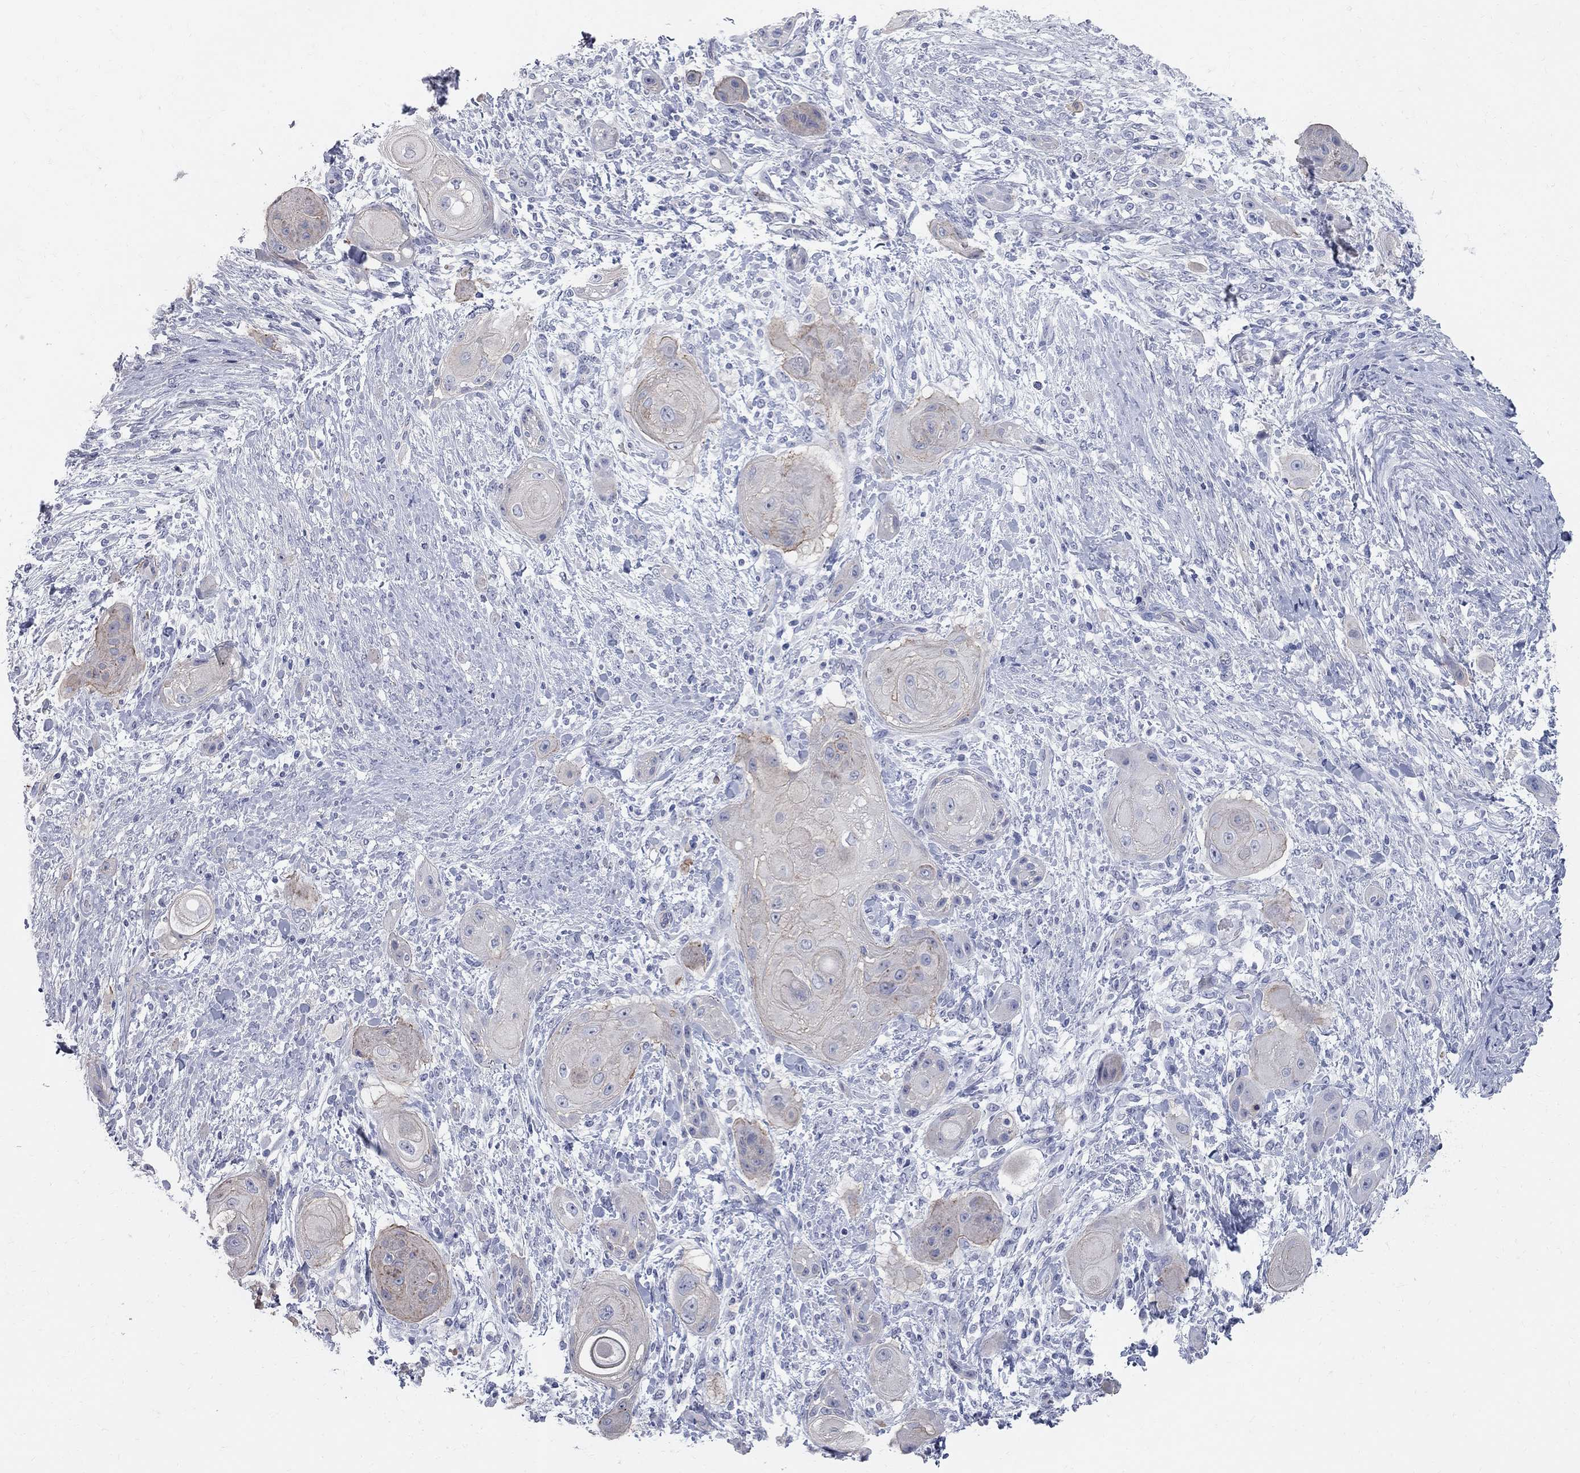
{"staining": {"intensity": "weak", "quantity": "25%-75%", "location": "cytoplasmic/membranous"}, "tissue": "skin cancer", "cell_type": "Tumor cells", "image_type": "cancer", "snomed": [{"axis": "morphology", "description": "Squamous cell carcinoma, NOS"}, {"axis": "topography", "description": "Skin"}], "caption": "About 25%-75% of tumor cells in human squamous cell carcinoma (skin) display weak cytoplasmic/membranous protein staining as visualized by brown immunohistochemical staining.", "gene": "AOX1", "patient": {"sex": "male", "age": 62}}